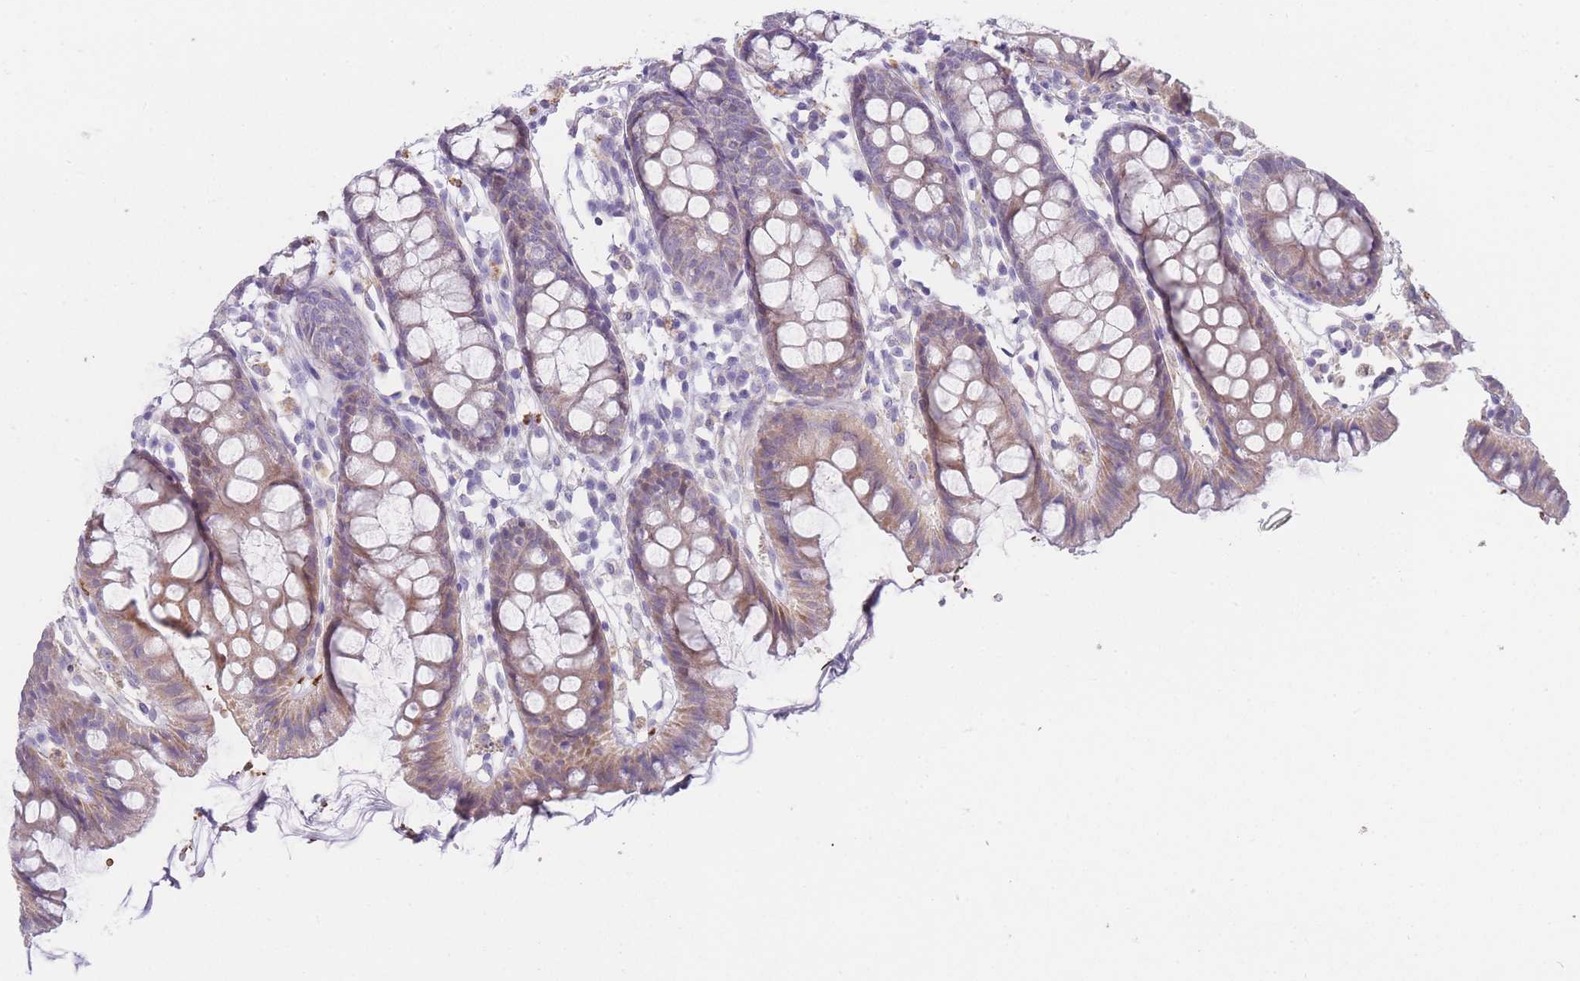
{"staining": {"intensity": "negative", "quantity": "none", "location": "none"}, "tissue": "colon", "cell_type": "Endothelial cells", "image_type": "normal", "snomed": [{"axis": "morphology", "description": "Normal tissue, NOS"}, {"axis": "topography", "description": "Colon"}], "caption": "Protein analysis of benign colon reveals no significant positivity in endothelial cells. (DAB IHC with hematoxylin counter stain).", "gene": "SMPD4", "patient": {"sex": "female", "age": 84}}